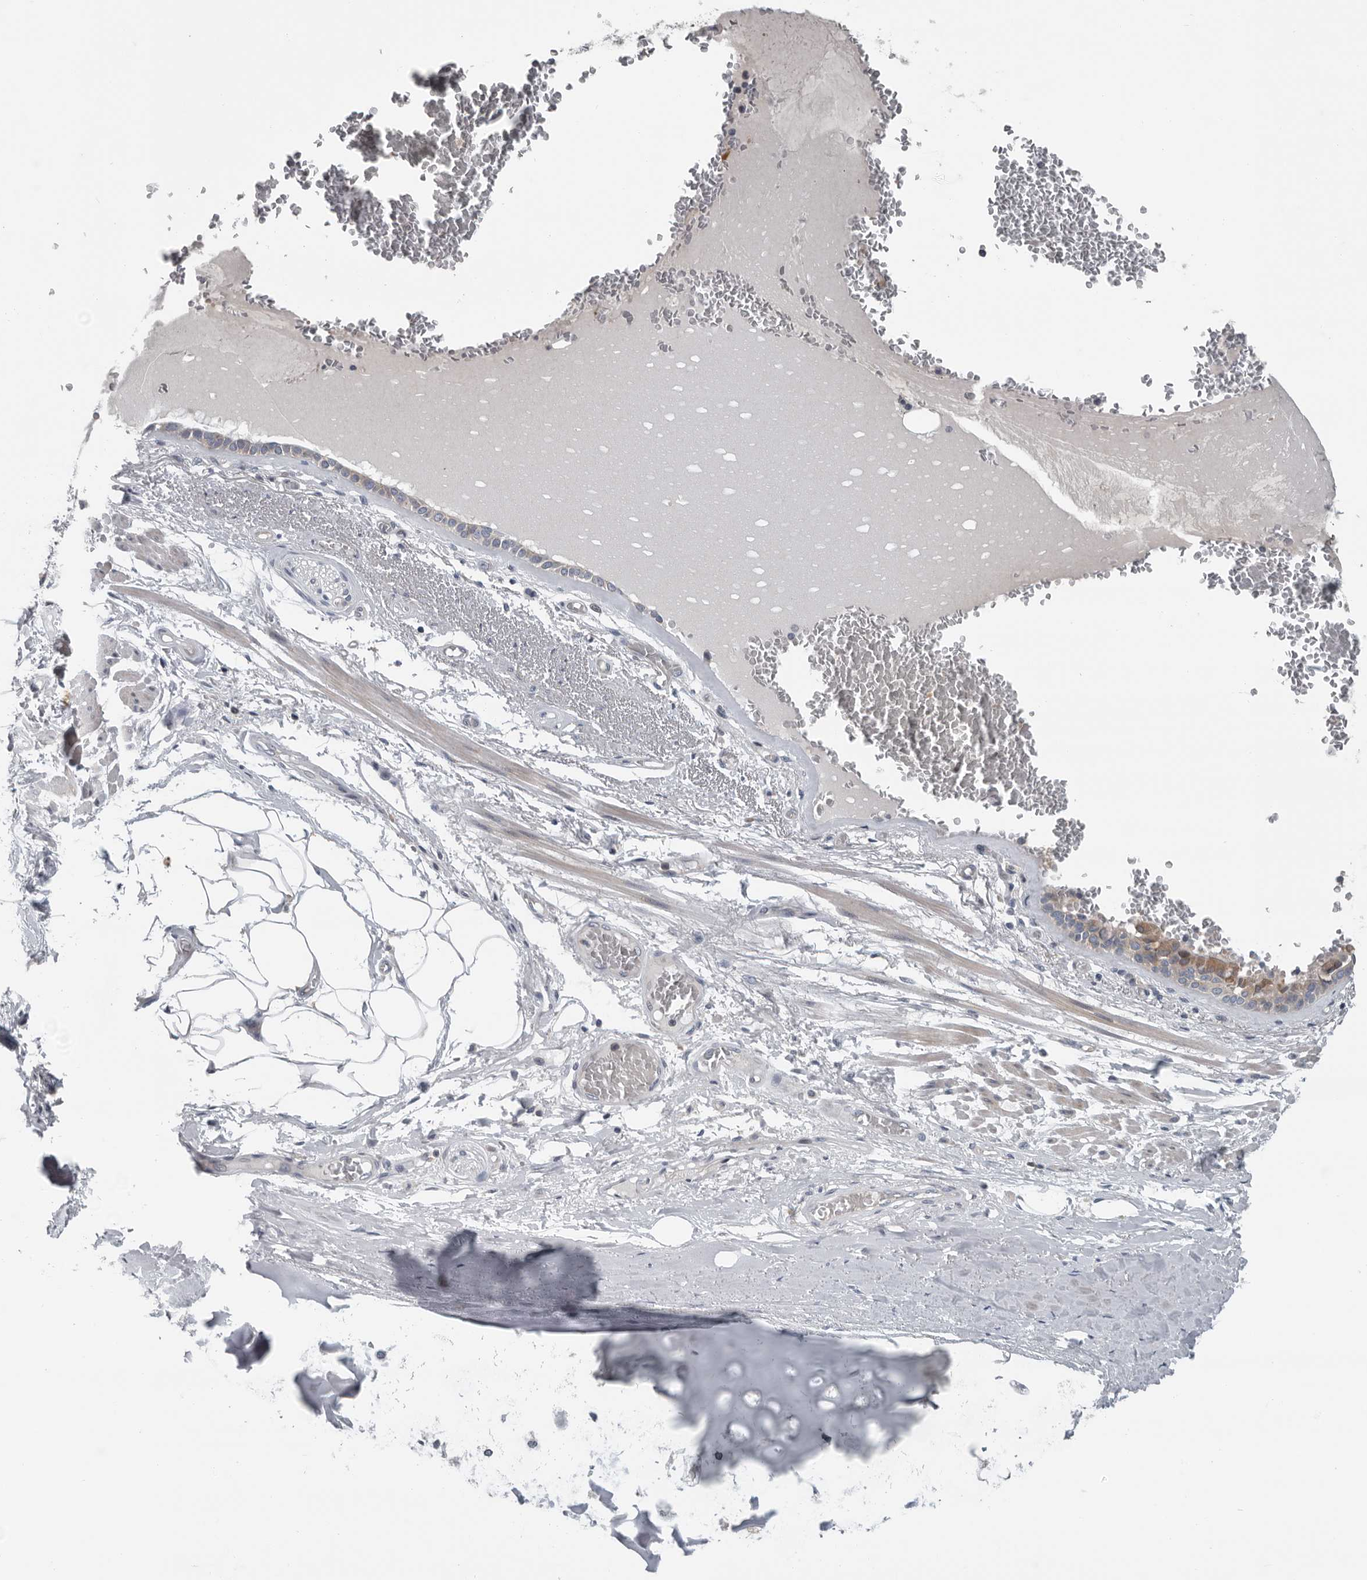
{"staining": {"intensity": "weak", "quantity": "25%-75%", "location": "cytoplasmic/membranous"}, "tissue": "bronchus", "cell_type": "Respiratory epithelial cells", "image_type": "normal", "snomed": [{"axis": "morphology", "description": "Normal tissue, NOS"}, {"axis": "topography", "description": "Bronchus"}], "caption": "High-power microscopy captured an immunohistochemistry histopathology image of benign bronchus, revealing weak cytoplasmic/membranous positivity in about 25%-75% of respiratory epithelial cells. (DAB = brown stain, brightfield microscopy at high magnification).", "gene": "TMEM199", "patient": {"sex": "male", "age": 66}}